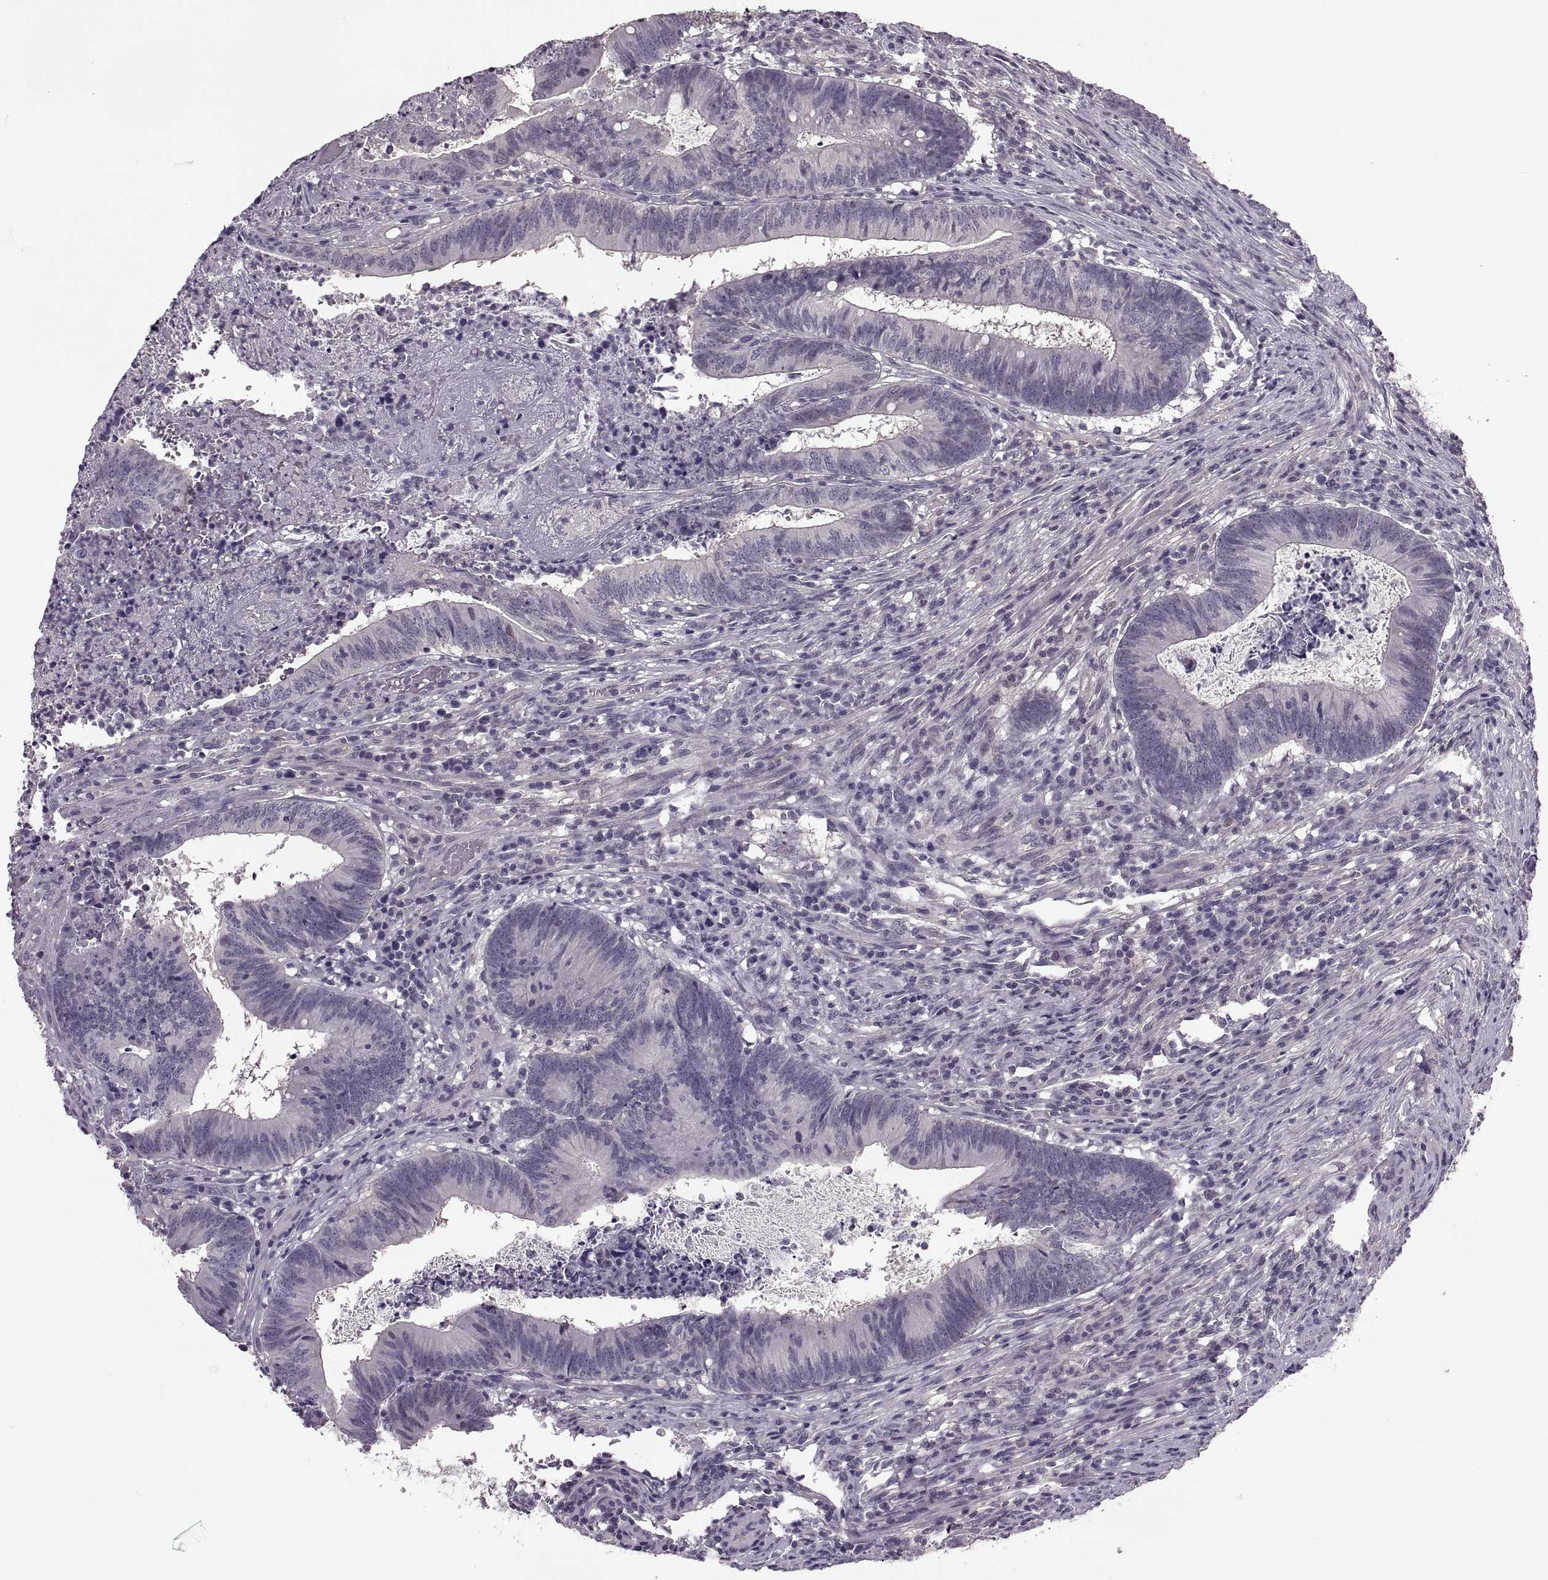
{"staining": {"intensity": "negative", "quantity": "none", "location": "none"}, "tissue": "colorectal cancer", "cell_type": "Tumor cells", "image_type": "cancer", "snomed": [{"axis": "morphology", "description": "Adenocarcinoma, NOS"}, {"axis": "topography", "description": "Colon"}], "caption": "IHC micrograph of neoplastic tissue: colorectal adenocarcinoma stained with DAB exhibits no significant protein positivity in tumor cells.", "gene": "LUZP2", "patient": {"sex": "female", "age": 70}}